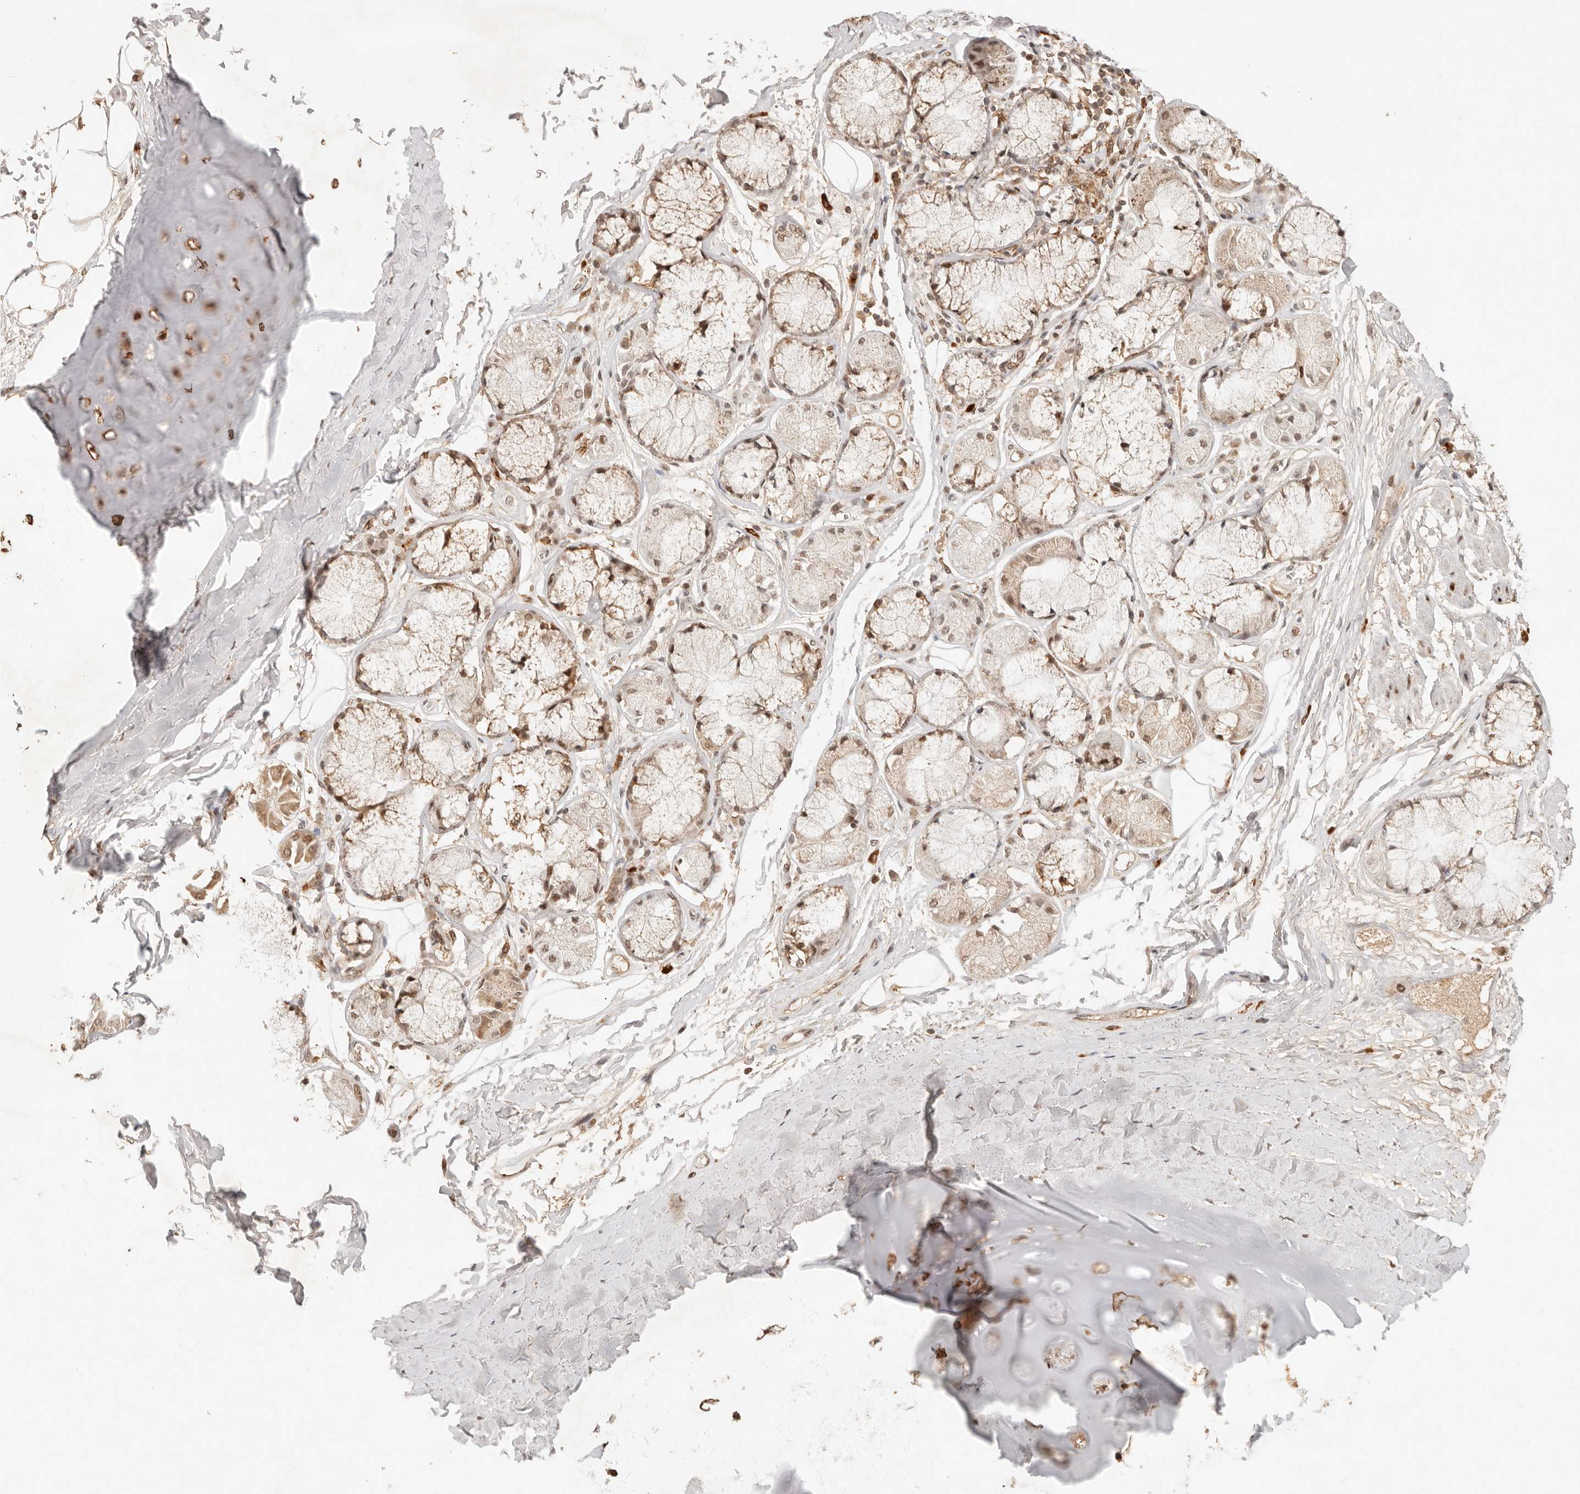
{"staining": {"intensity": "strong", "quantity": ">75%", "location": "cytoplasmic/membranous"}, "tissue": "adipose tissue", "cell_type": "Adipocytes", "image_type": "normal", "snomed": [{"axis": "morphology", "description": "Normal tissue, NOS"}, {"axis": "topography", "description": "Bronchus"}], "caption": "Human adipose tissue stained with a brown dye demonstrates strong cytoplasmic/membranous positive expression in about >75% of adipocytes.", "gene": "NPAS2", "patient": {"sex": "male", "age": 66}}